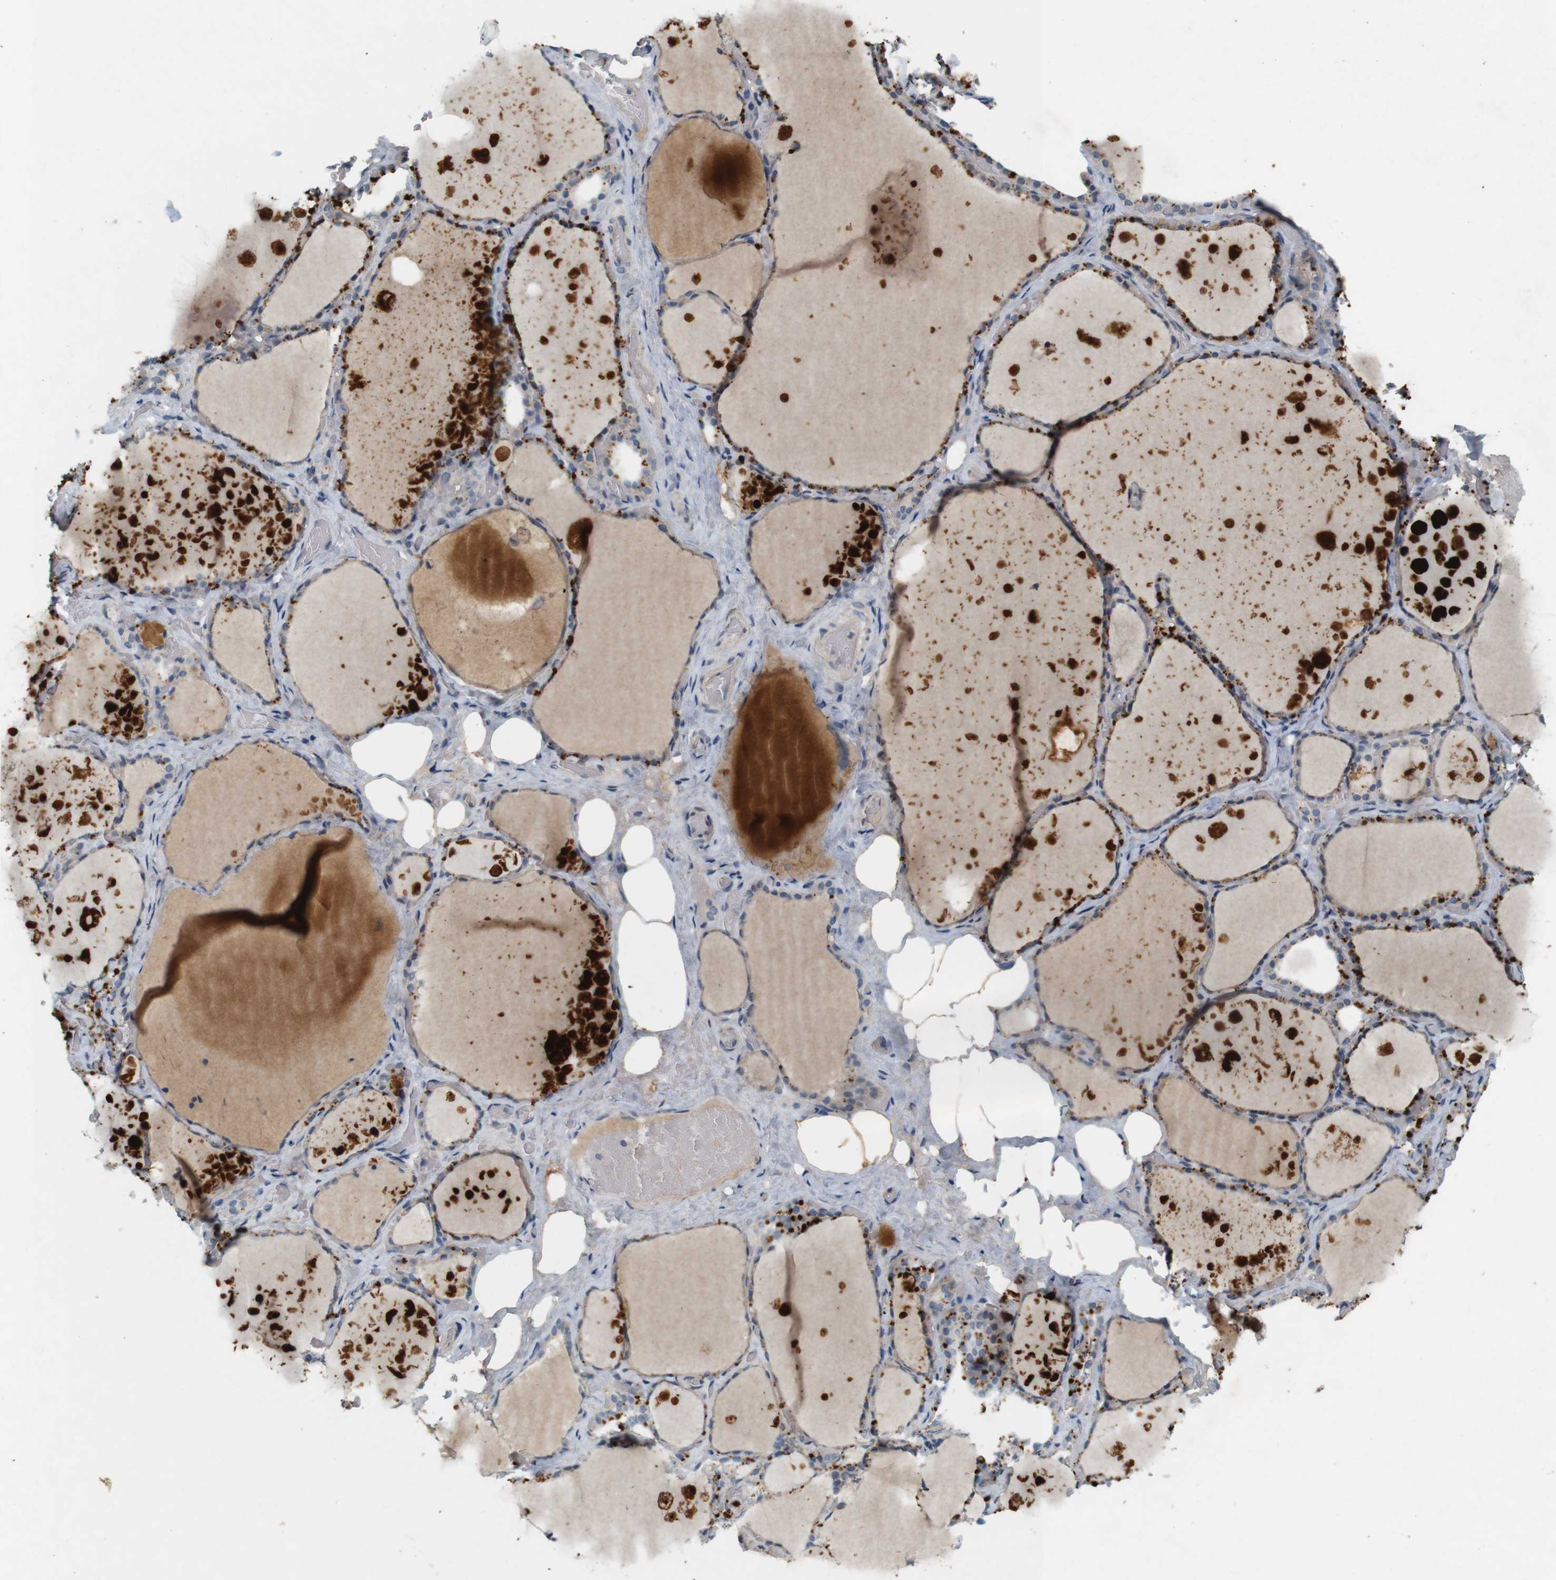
{"staining": {"intensity": "moderate", "quantity": ">75%", "location": "cytoplasmic/membranous"}, "tissue": "thyroid gland", "cell_type": "Glandular cells", "image_type": "normal", "snomed": [{"axis": "morphology", "description": "Normal tissue, NOS"}, {"axis": "topography", "description": "Thyroid gland"}], "caption": "Immunohistochemical staining of benign thyroid gland displays >75% levels of moderate cytoplasmic/membranous protein positivity in approximately >75% of glandular cells.", "gene": "PVR", "patient": {"sex": "male", "age": 61}}